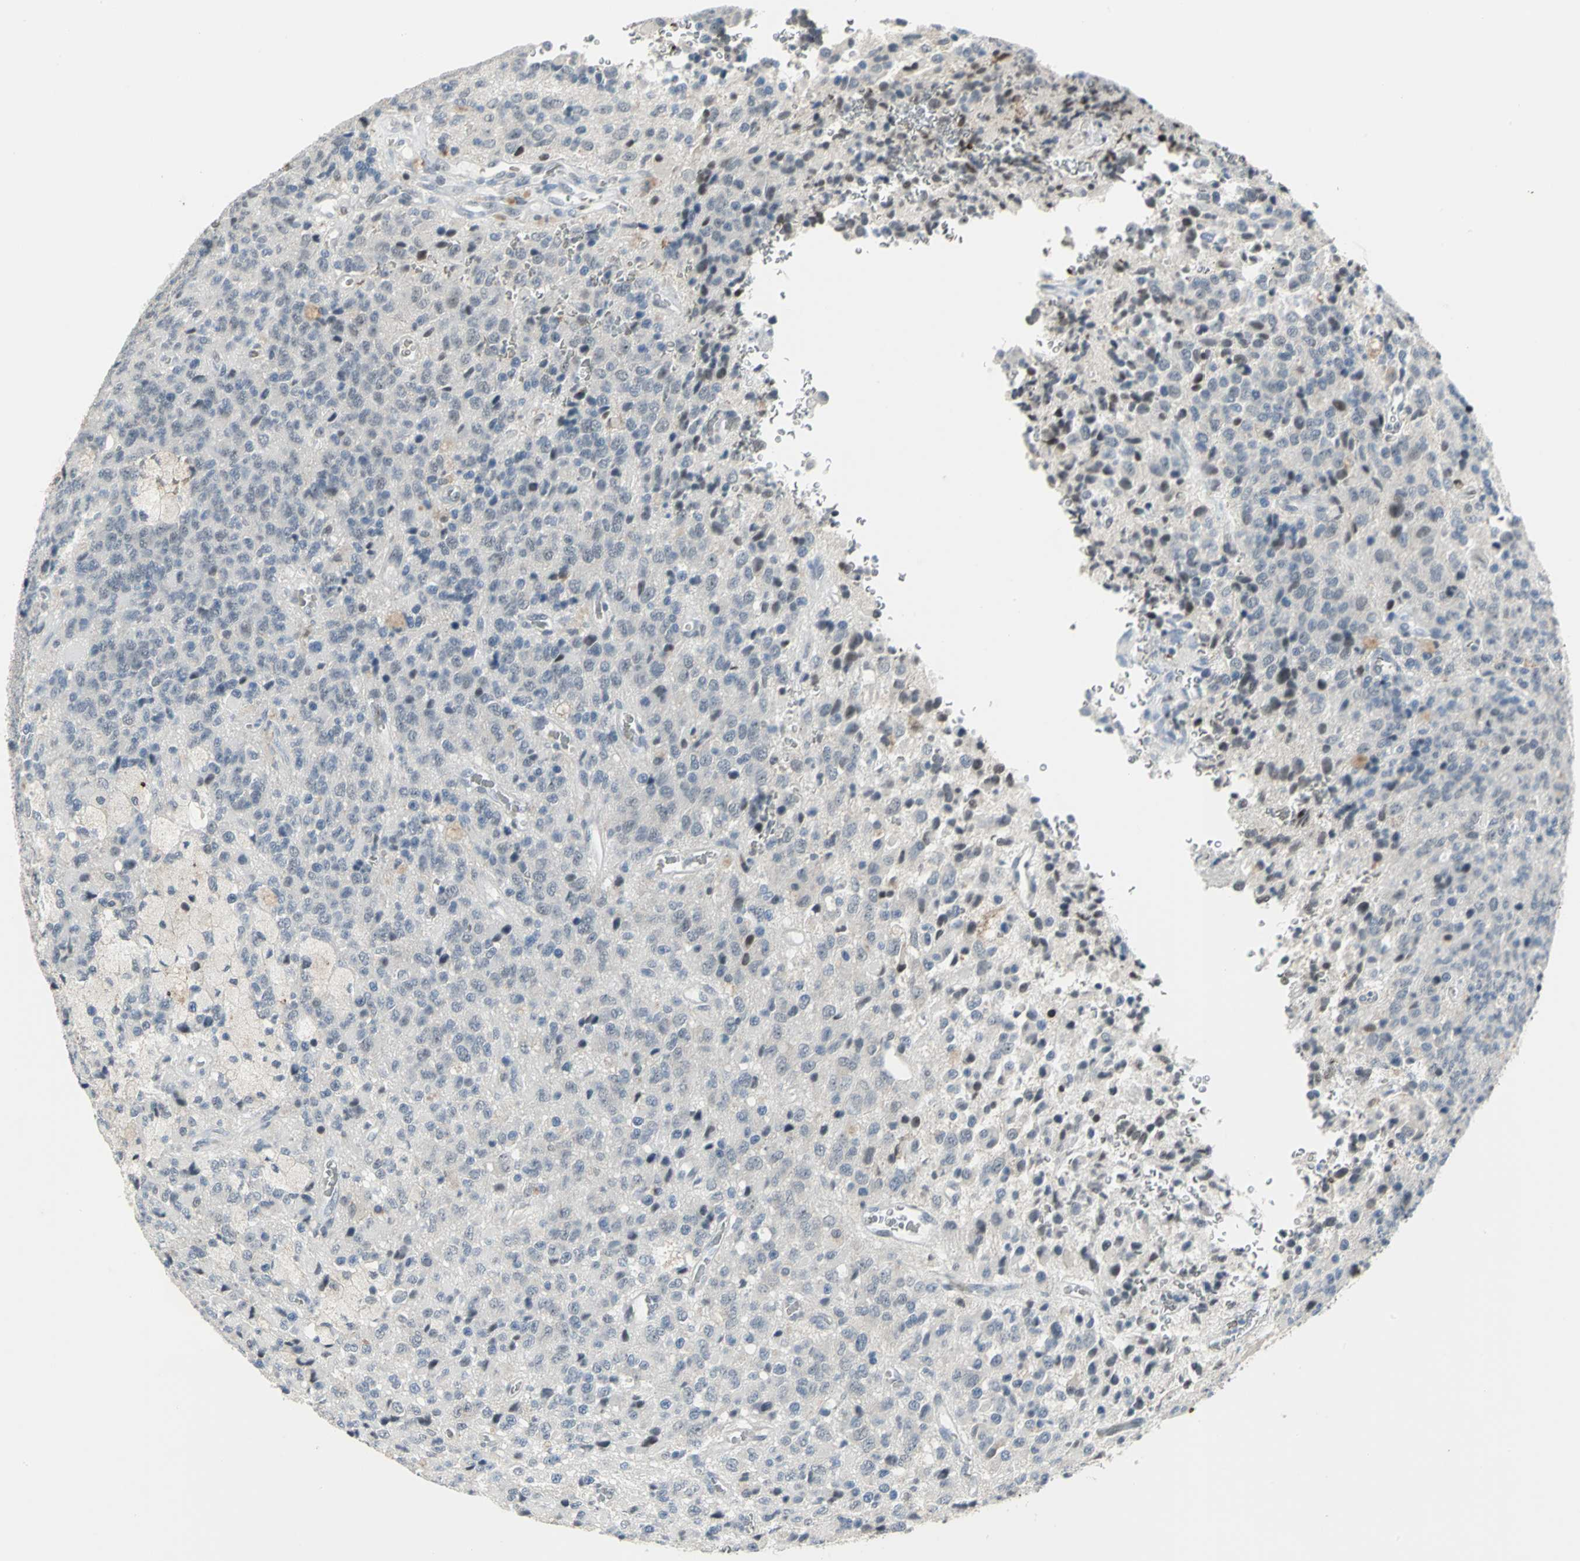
{"staining": {"intensity": "weak", "quantity": "25%-75%", "location": "nuclear"}, "tissue": "glioma", "cell_type": "Tumor cells", "image_type": "cancer", "snomed": [{"axis": "morphology", "description": "Glioma, malignant, High grade"}, {"axis": "topography", "description": "pancreas cauda"}], "caption": "Malignant glioma (high-grade) tissue displays weak nuclear positivity in about 25%-75% of tumor cells", "gene": "GLI3", "patient": {"sex": "male", "age": 60}}